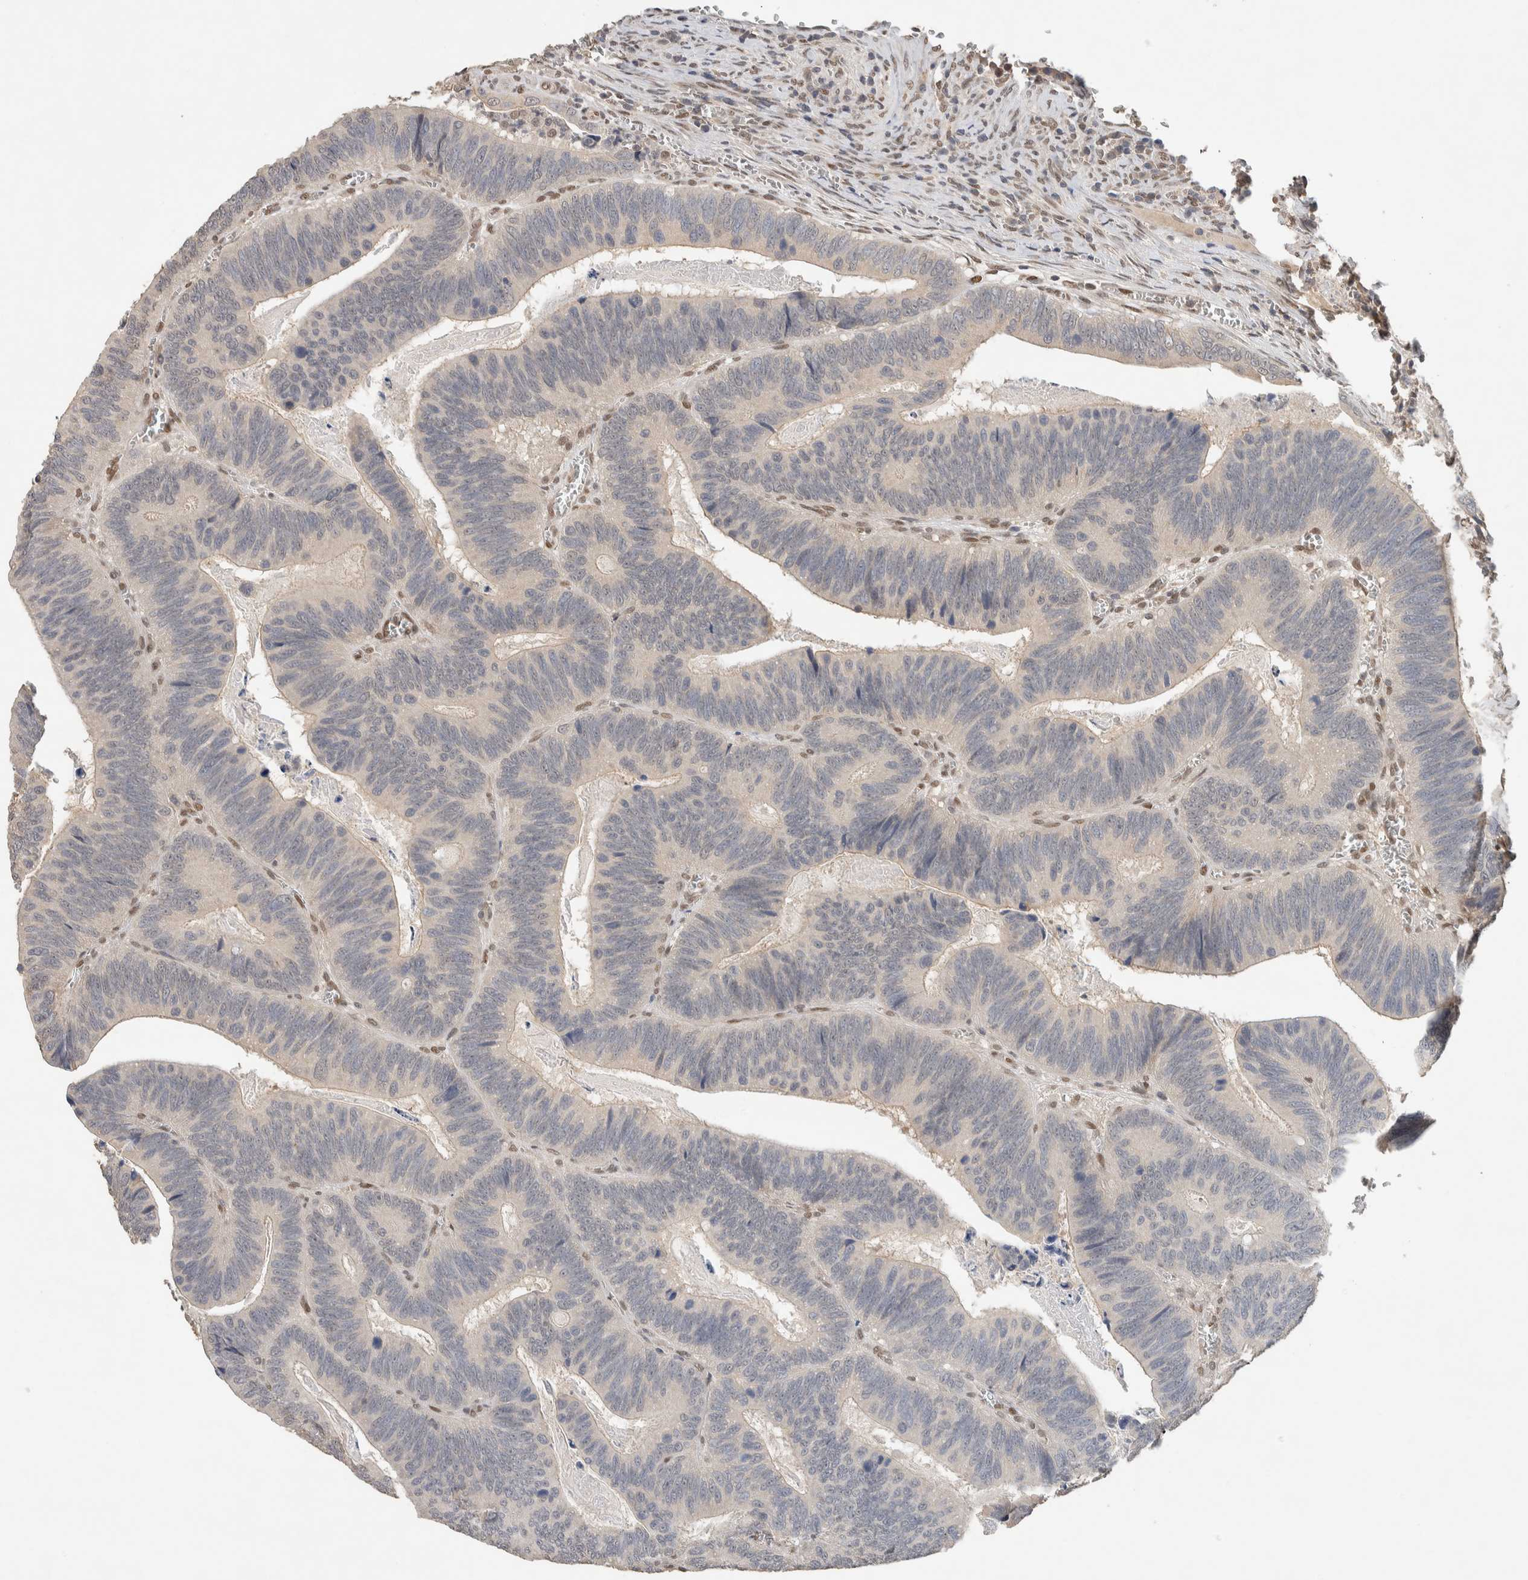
{"staining": {"intensity": "negative", "quantity": "none", "location": "none"}, "tissue": "colorectal cancer", "cell_type": "Tumor cells", "image_type": "cancer", "snomed": [{"axis": "morphology", "description": "Inflammation, NOS"}, {"axis": "morphology", "description": "Adenocarcinoma, NOS"}, {"axis": "topography", "description": "Colon"}], "caption": "Immunohistochemistry micrograph of neoplastic tissue: human adenocarcinoma (colorectal) stained with DAB reveals no significant protein expression in tumor cells.", "gene": "CYSRT1", "patient": {"sex": "male", "age": 72}}